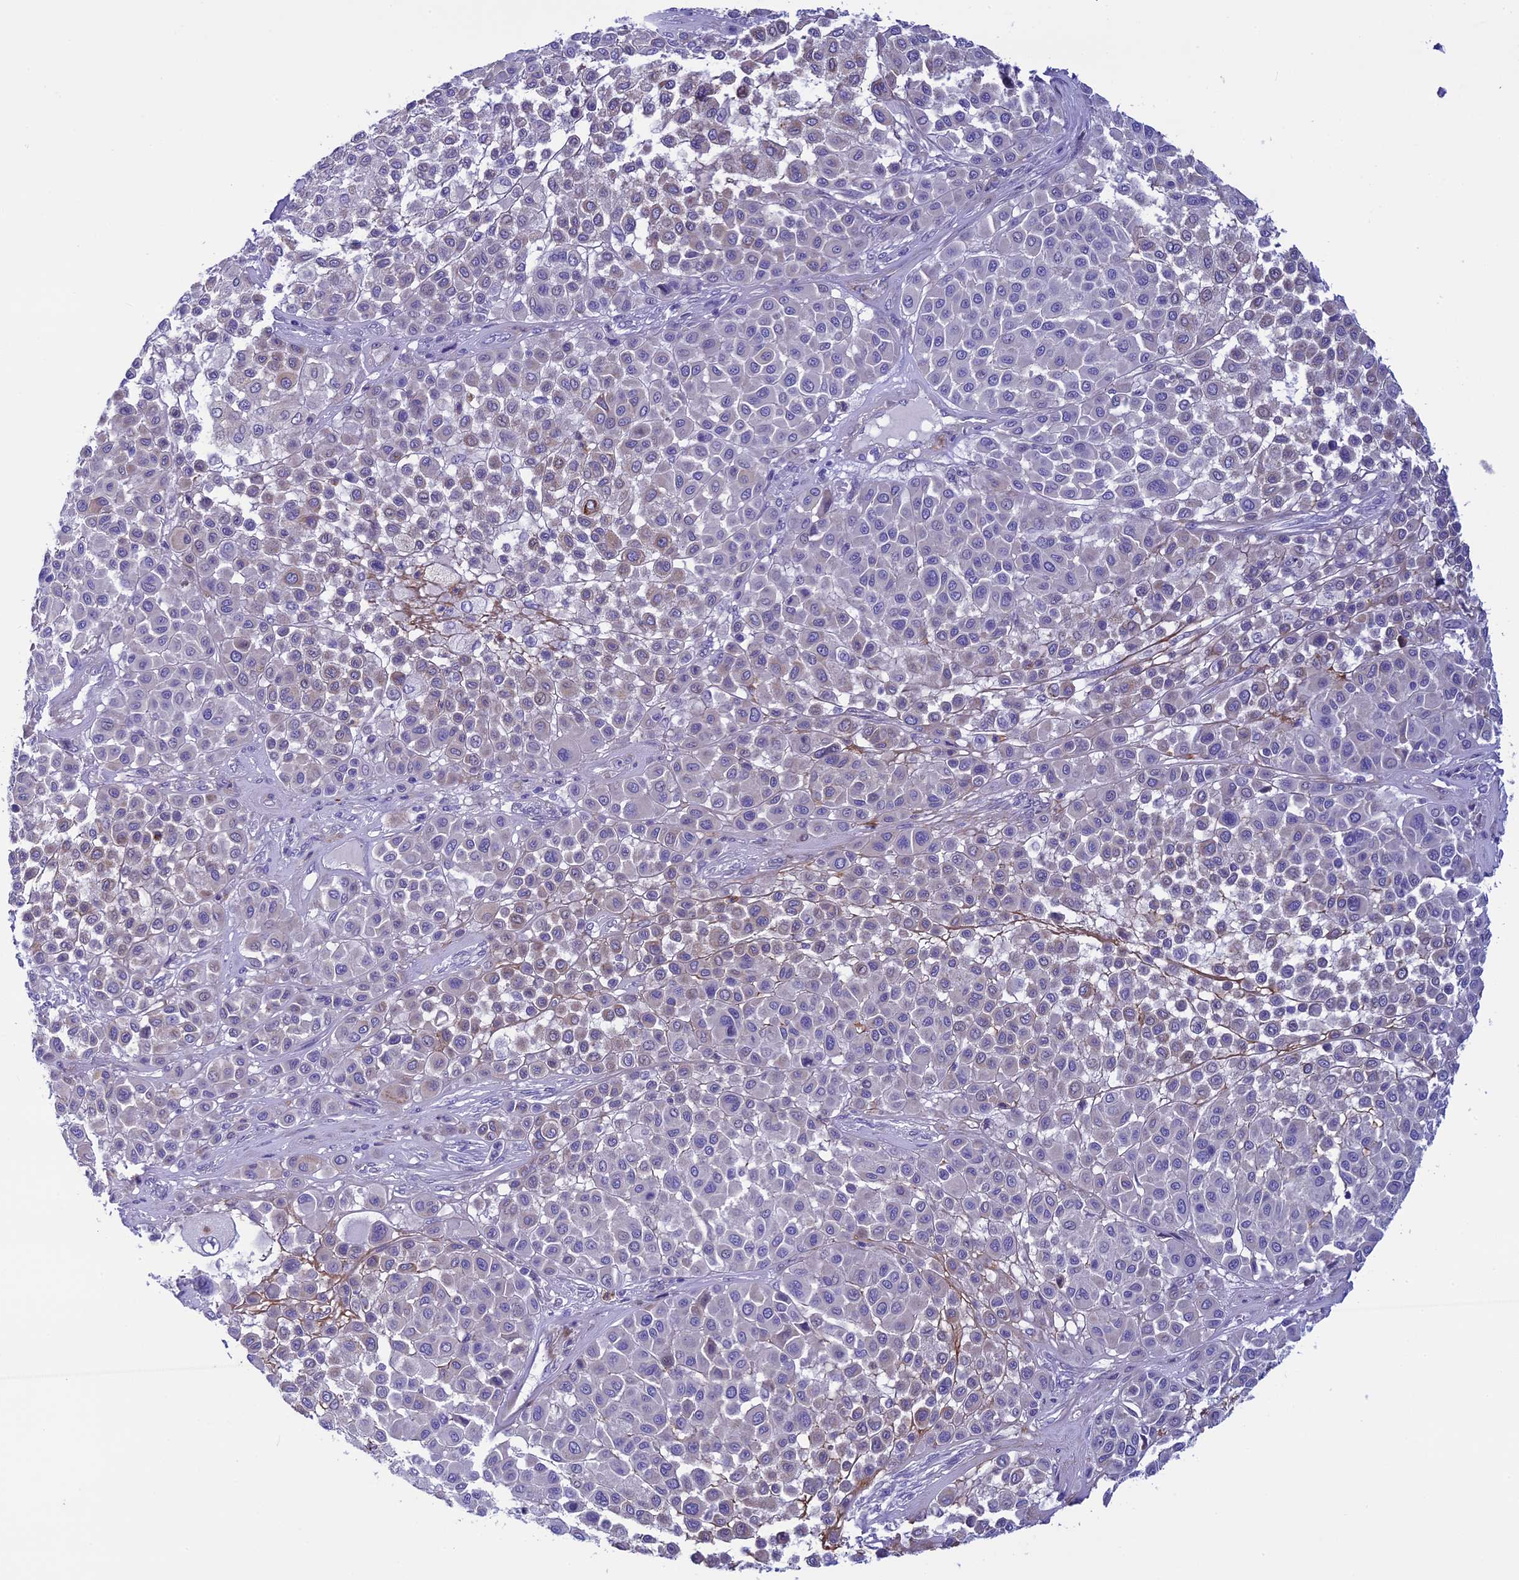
{"staining": {"intensity": "negative", "quantity": "none", "location": "none"}, "tissue": "melanoma", "cell_type": "Tumor cells", "image_type": "cancer", "snomed": [{"axis": "morphology", "description": "Malignant melanoma, Metastatic site"}, {"axis": "topography", "description": "Soft tissue"}], "caption": "Protein analysis of malignant melanoma (metastatic site) exhibits no significant positivity in tumor cells. (Immunohistochemistry (ihc), brightfield microscopy, high magnification).", "gene": "LOXL1", "patient": {"sex": "male", "age": 41}}